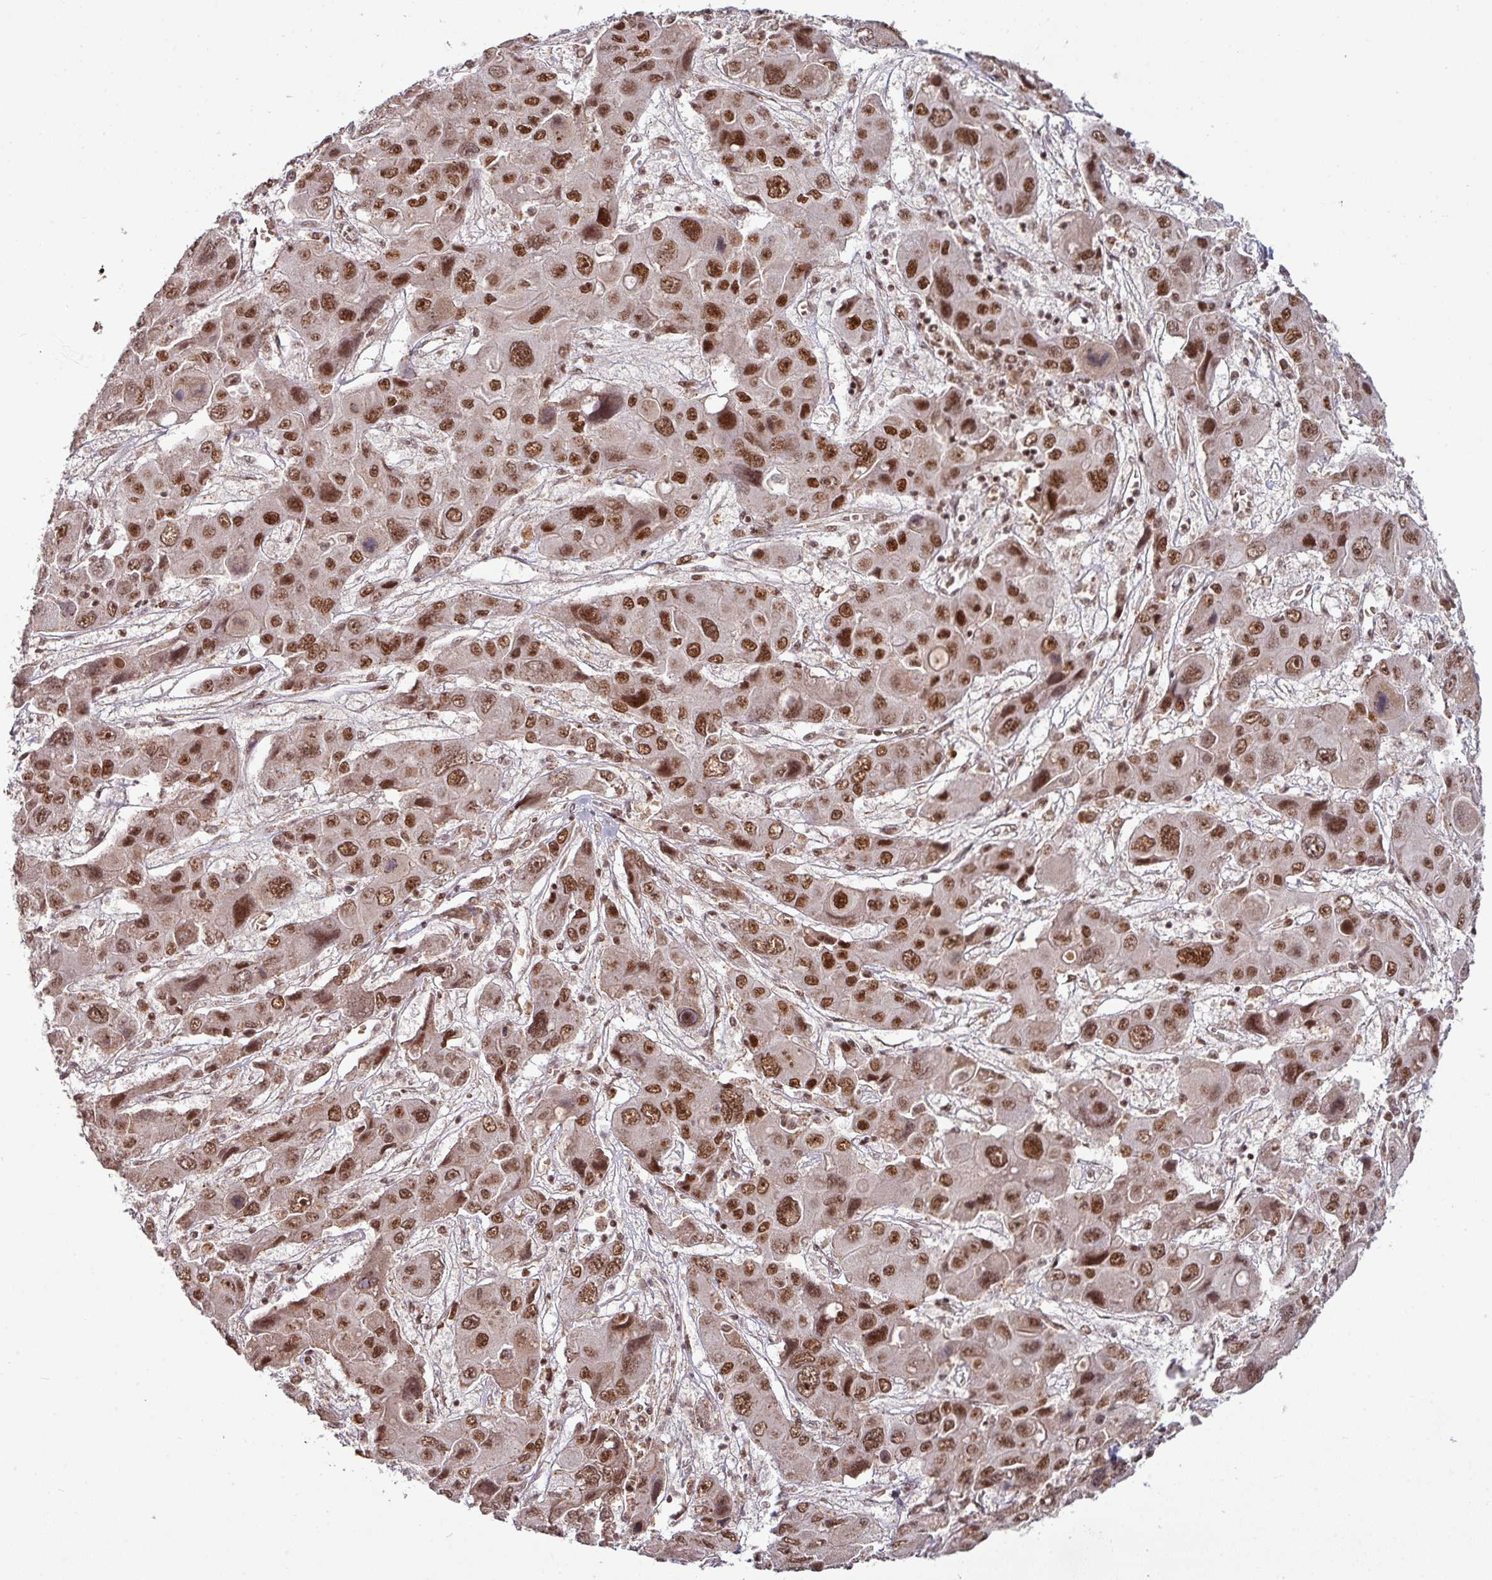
{"staining": {"intensity": "moderate", "quantity": ">75%", "location": "nuclear"}, "tissue": "liver cancer", "cell_type": "Tumor cells", "image_type": "cancer", "snomed": [{"axis": "morphology", "description": "Cholangiocarcinoma"}, {"axis": "topography", "description": "Liver"}], "caption": "Immunohistochemical staining of cholangiocarcinoma (liver) exhibits moderate nuclear protein expression in about >75% of tumor cells.", "gene": "PHF23", "patient": {"sex": "male", "age": 67}}